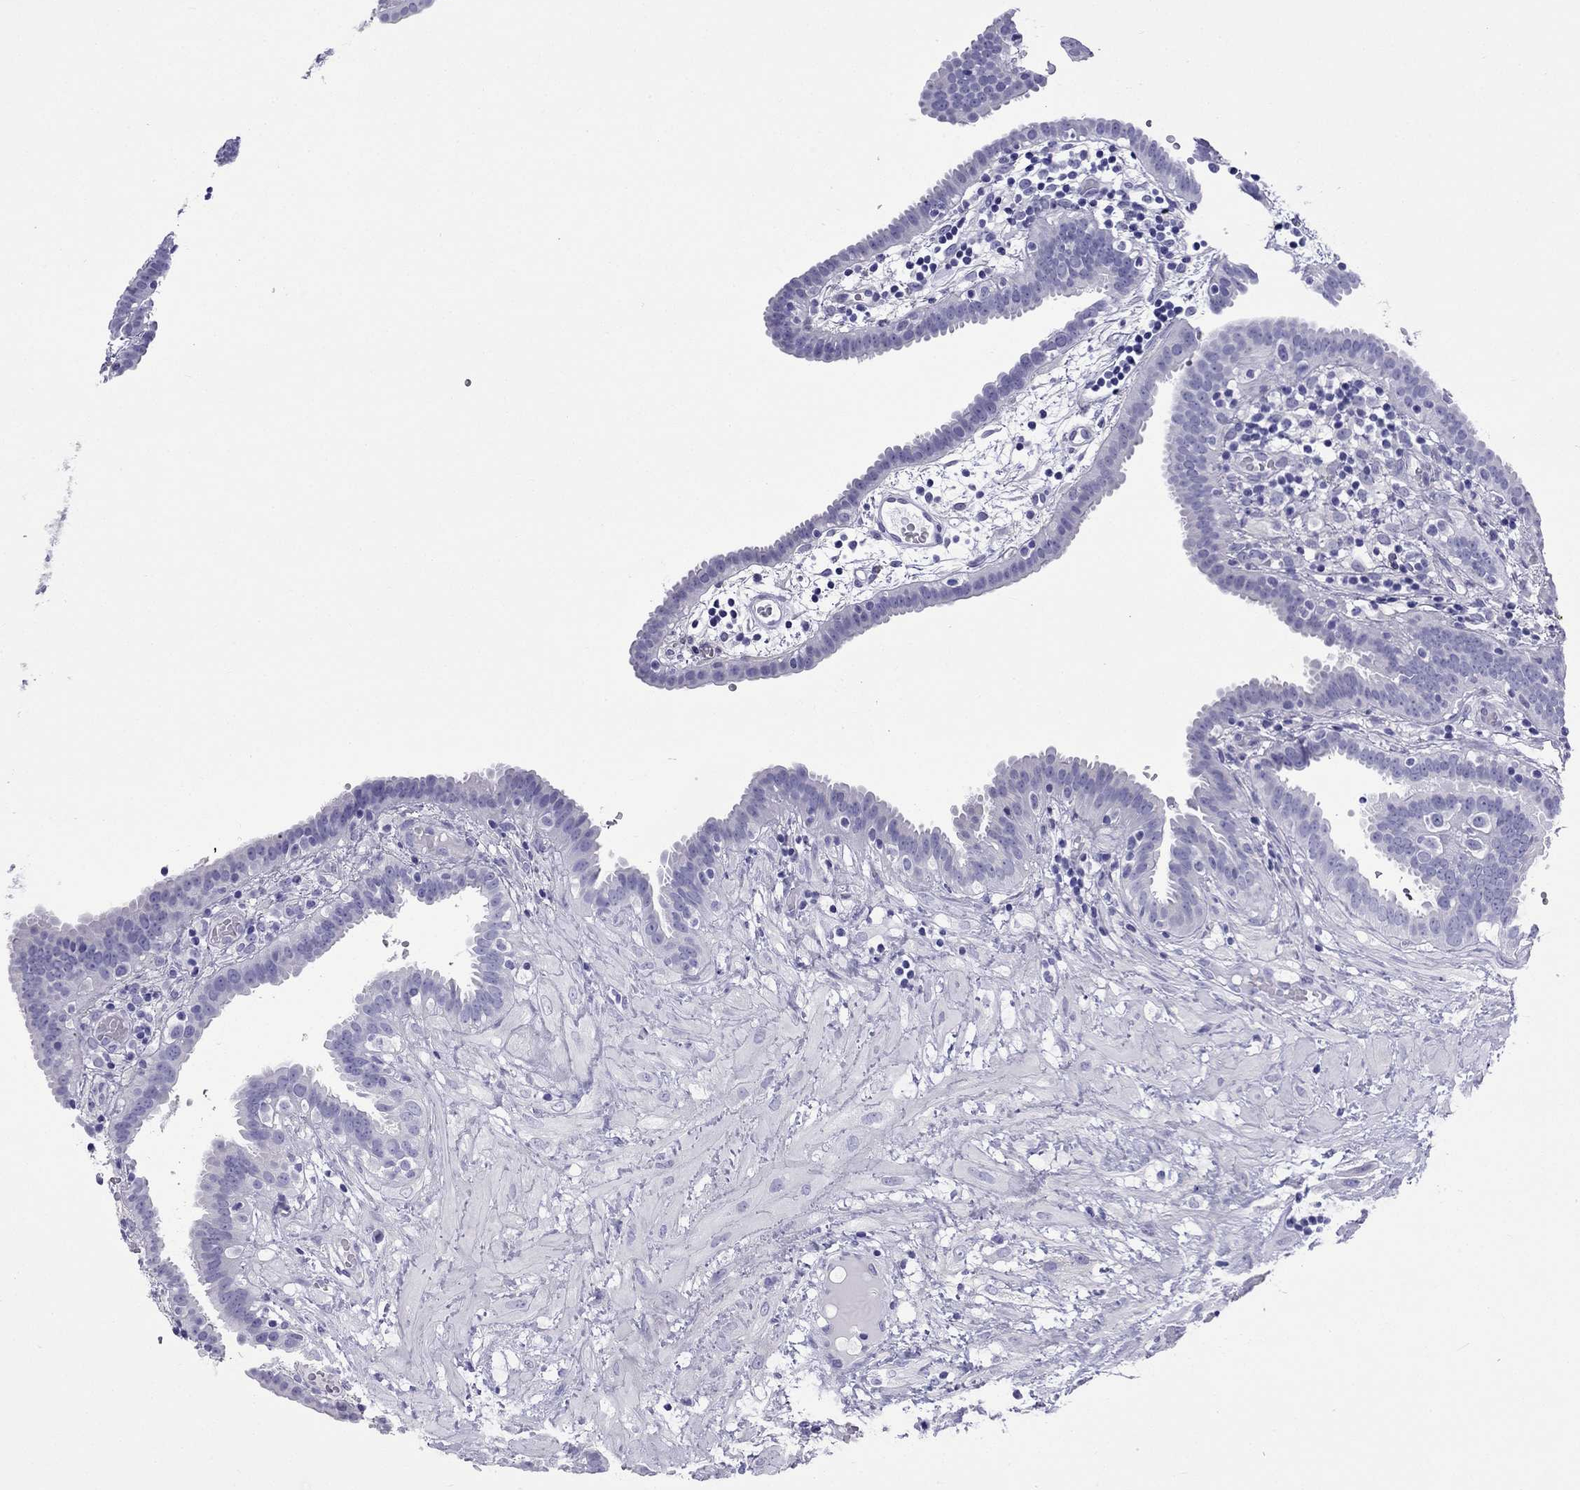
{"staining": {"intensity": "negative", "quantity": "none", "location": "none"}, "tissue": "fallopian tube", "cell_type": "Glandular cells", "image_type": "normal", "snomed": [{"axis": "morphology", "description": "Normal tissue, NOS"}, {"axis": "topography", "description": "Fallopian tube"}], "caption": "Glandular cells show no significant positivity in benign fallopian tube. (Brightfield microscopy of DAB IHC at high magnification).", "gene": "ARR3", "patient": {"sex": "female", "age": 37}}